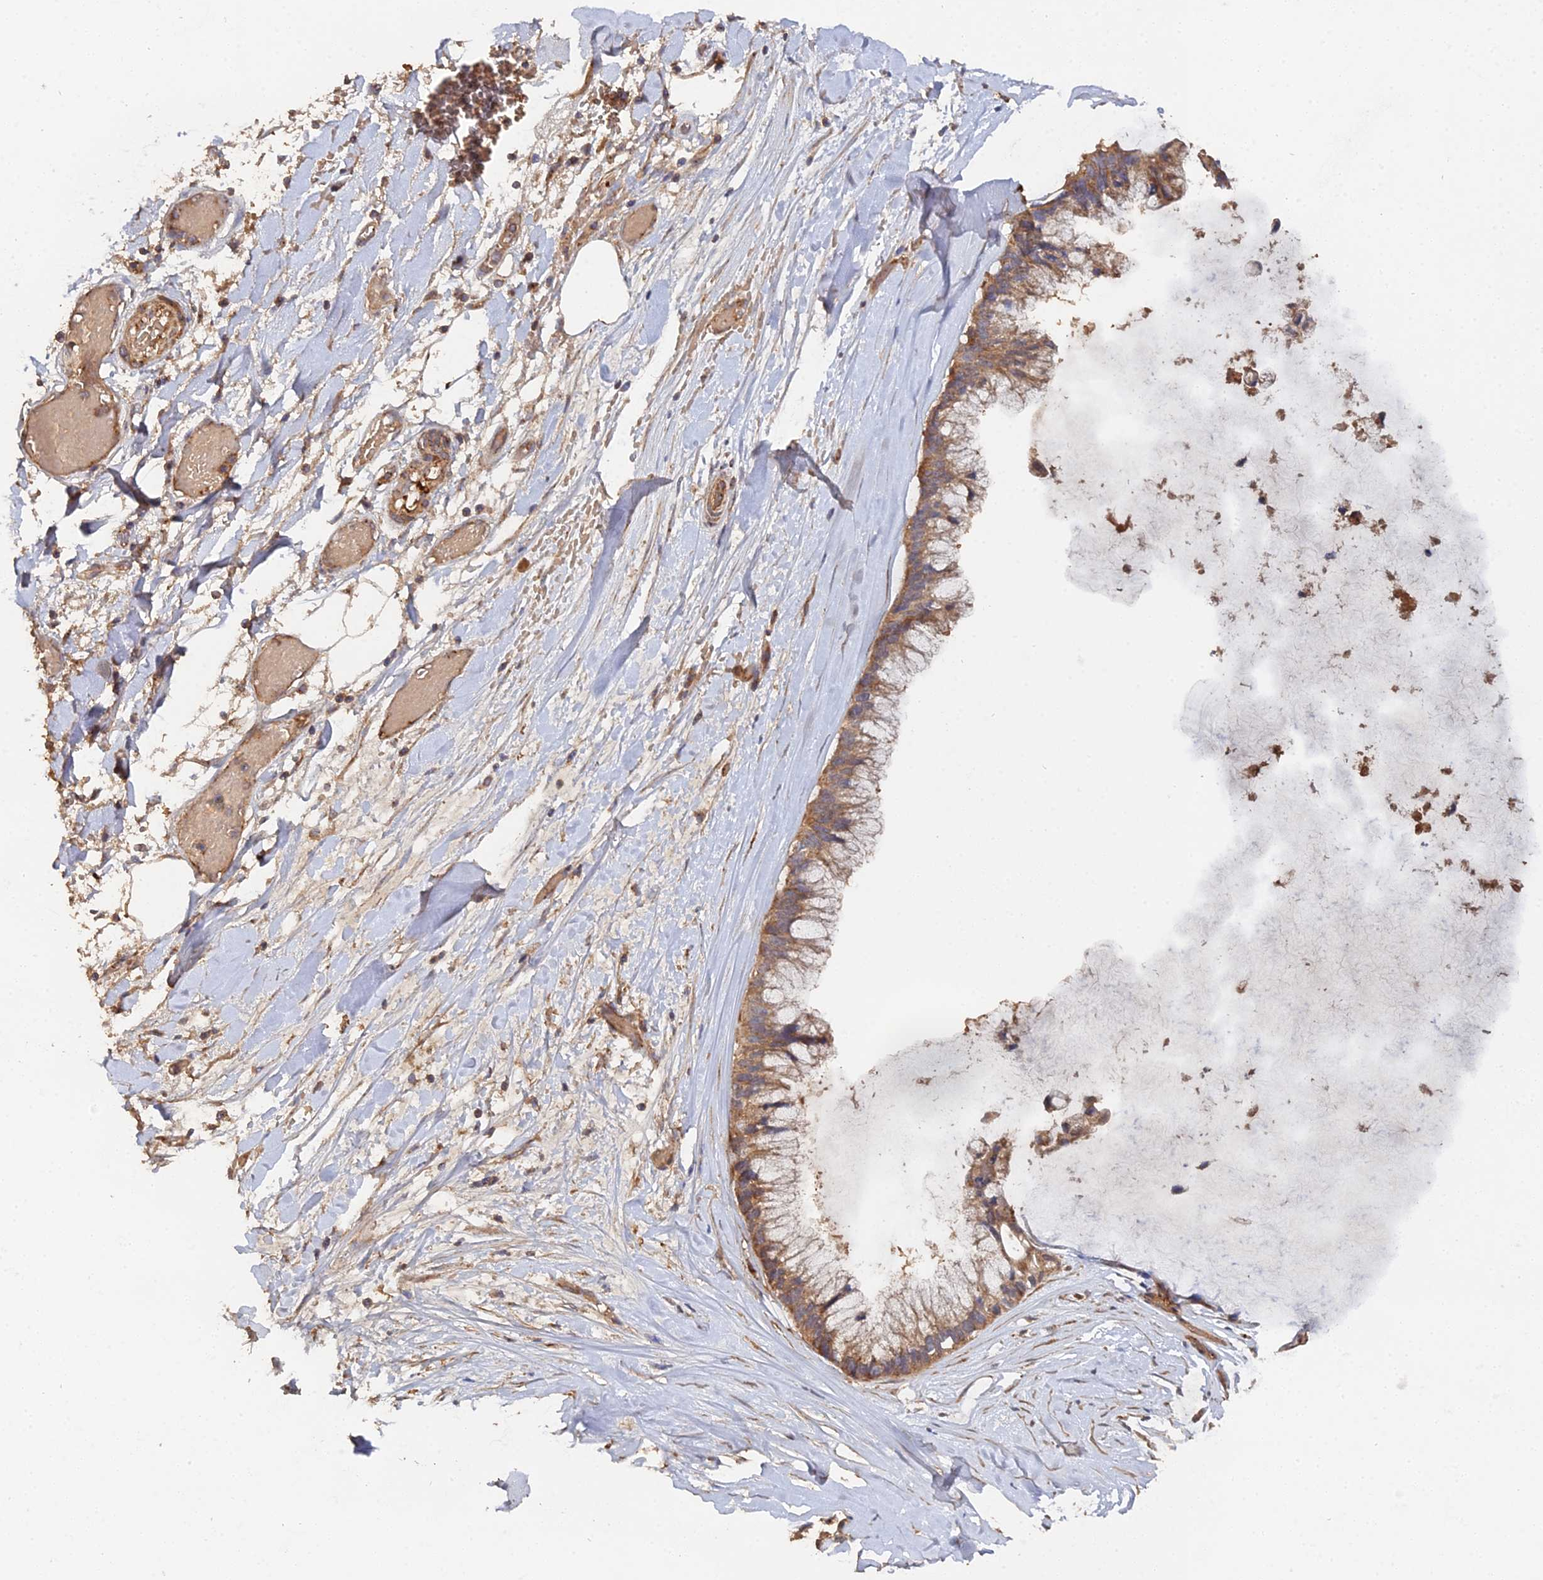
{"staining": {"intensity": "moderate", "quantity": ">75%", "location": "cytoplasmic/membranous"}, "tissue": "ovarian cancer", "cell_type": "Tumor cells", "image_type": "cancer", "snomed": [{"axis": "morphology", "description": "Cystadenocarcinoma, mucinous, NOS"}, {"axis": "topography", "description": "Ovary"}], "caption": "This is a micrograph of IHC staining of ovarian cancer, which shows moderate positivity in the cytoplasmic/membranous of tumor cells.", "gene": "SPANXN4", "patient": {"sex": "female", "age": 39}}